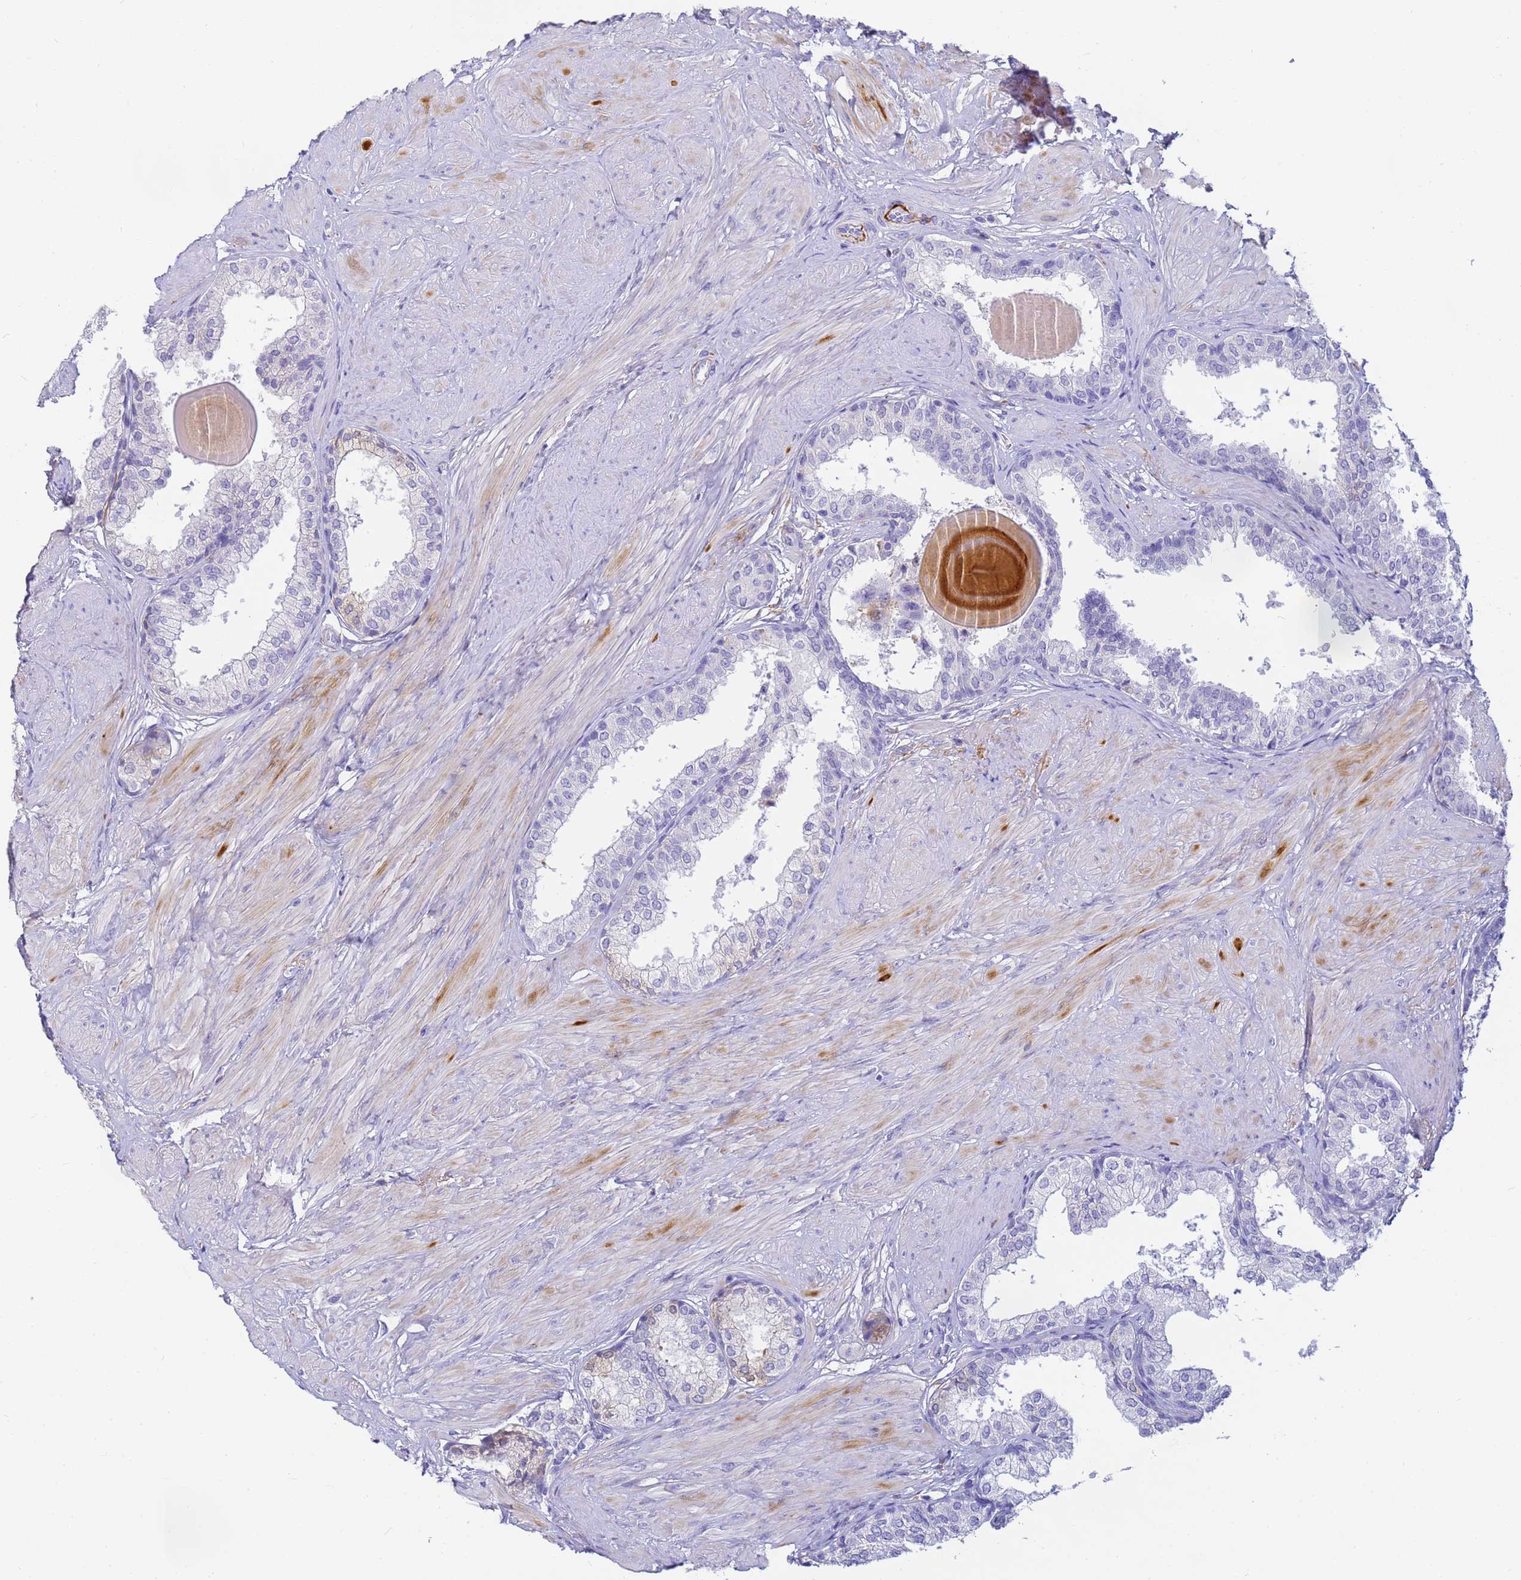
{"staining": {"intensity": "negative", "quantity": "none", "location": "none"}, "tissue": "prostate", "cell_type": "Glandular cells", "image_type": "normal", "snomed": [{"axis": "morphology", "description": "Normal tissue, NOS"}, {"axis": "topography", "description": "Prostate"}], "caption": "Glandular cells show no significant protein positivity in normal prostate. (Stains: DAB (3,3'-diaminobenzidine) IHC with hematoxylin counter stain, Microscopy: brightfield microscopy at high magnification).", "gene": "CFHR1", "patient": {"sex": "male", "age": 48}}